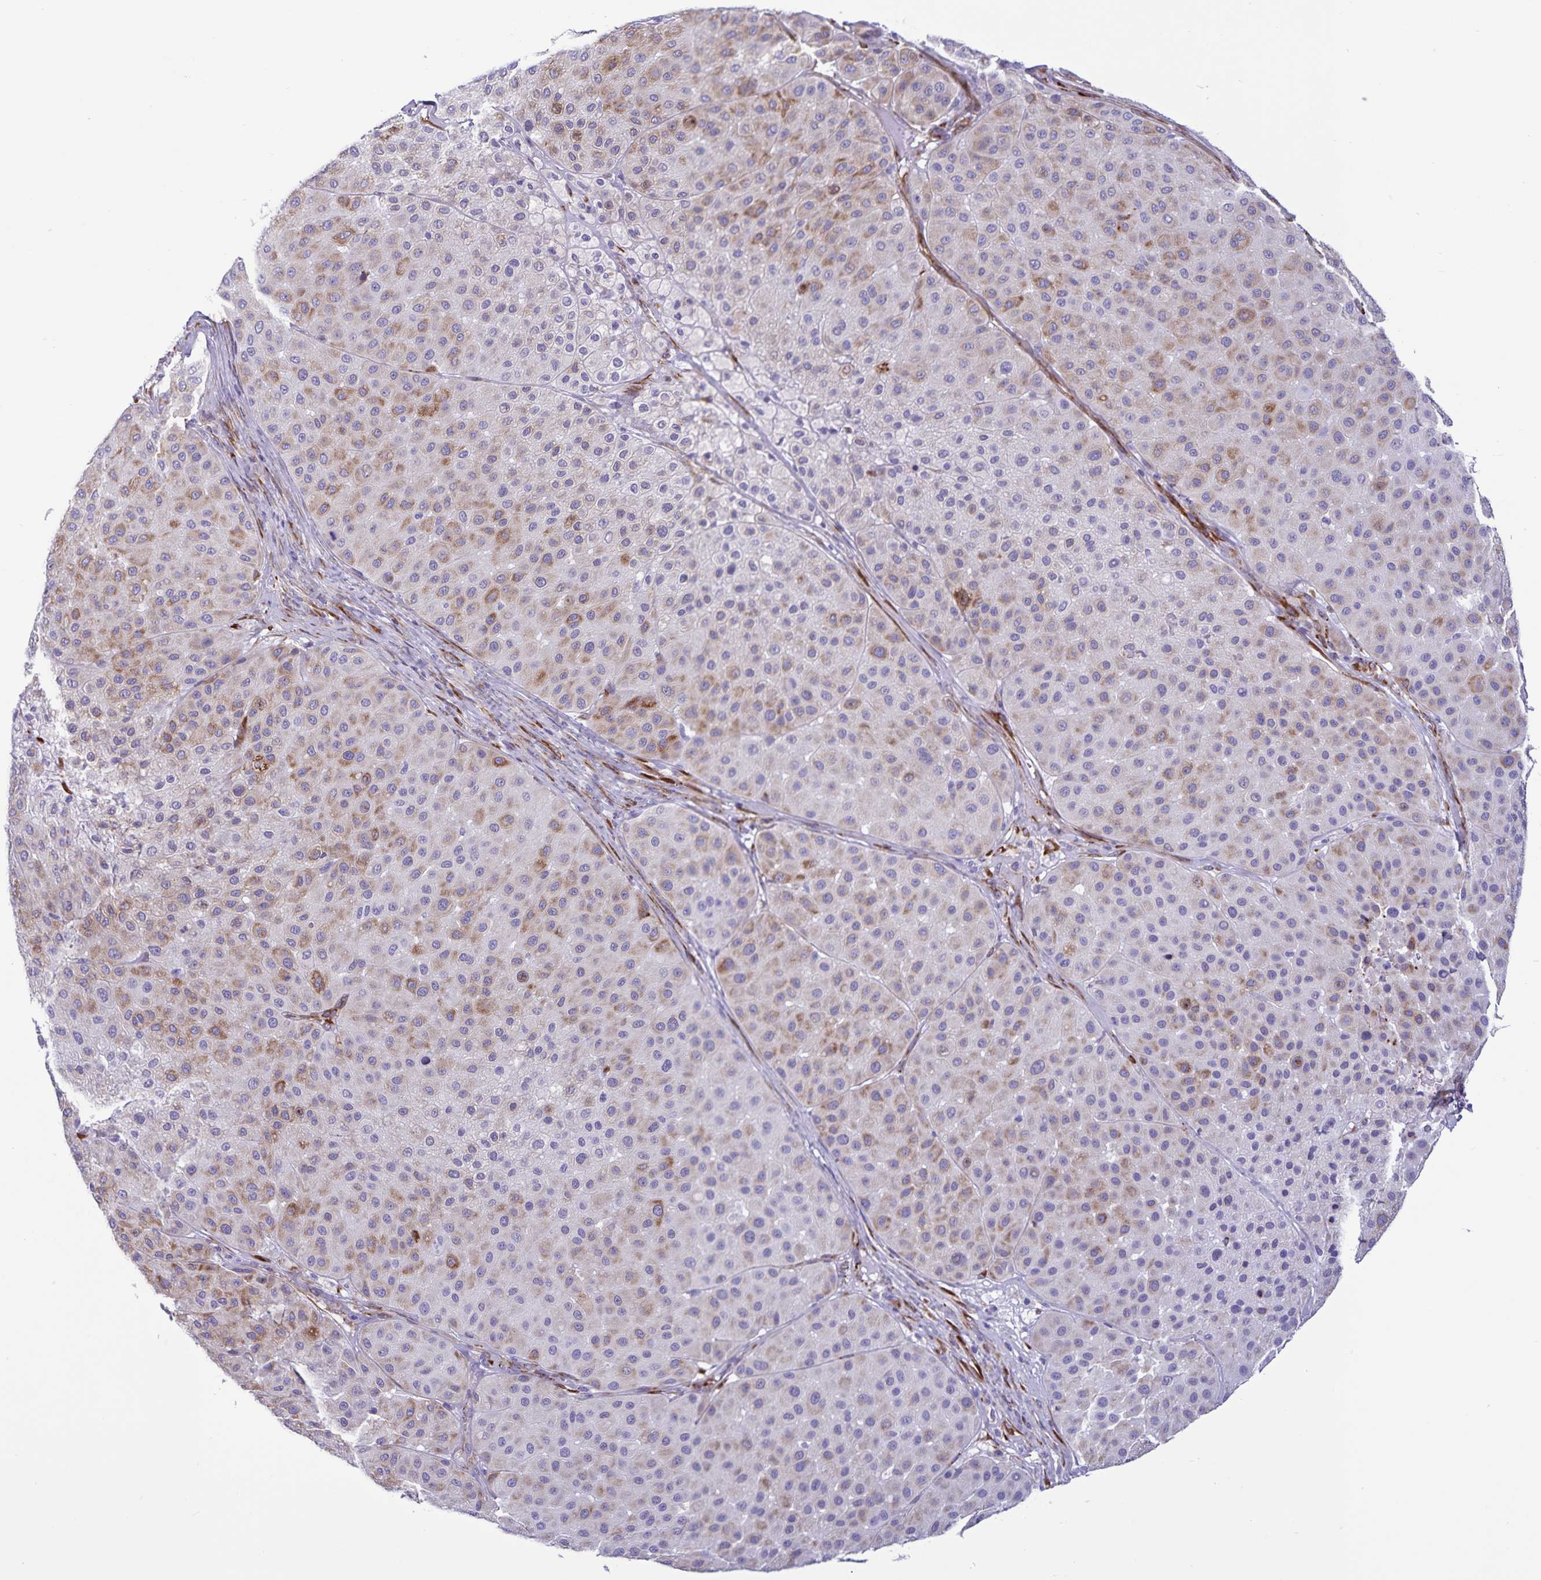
{"staining": {"intensity": "moderate", "quantity": ">75%", "location": "cytoplasmic/membranous"}, "tissue": "melanoma", "cell_type": "Tumor cells", "image_type": "cancer", "snomed": [{"axis": "morphology", "description": "Malignant melanoma, Metastatic site"}, {"axis": "topography", "description": "Smooth muscle"}], "caption": "Immunohistochemistry of malignant melanoma (metastatic site) exhibits medium levels of moderate cytoplasmic/membranous positivity in approximately >75% of tumor cells. (Stains: DAB in brown, nuclei in blue, Microscopy: brightfield microscopy at high magnification).", "gene": "RCN1", "patient": {"sex": "male", "age": 41}}